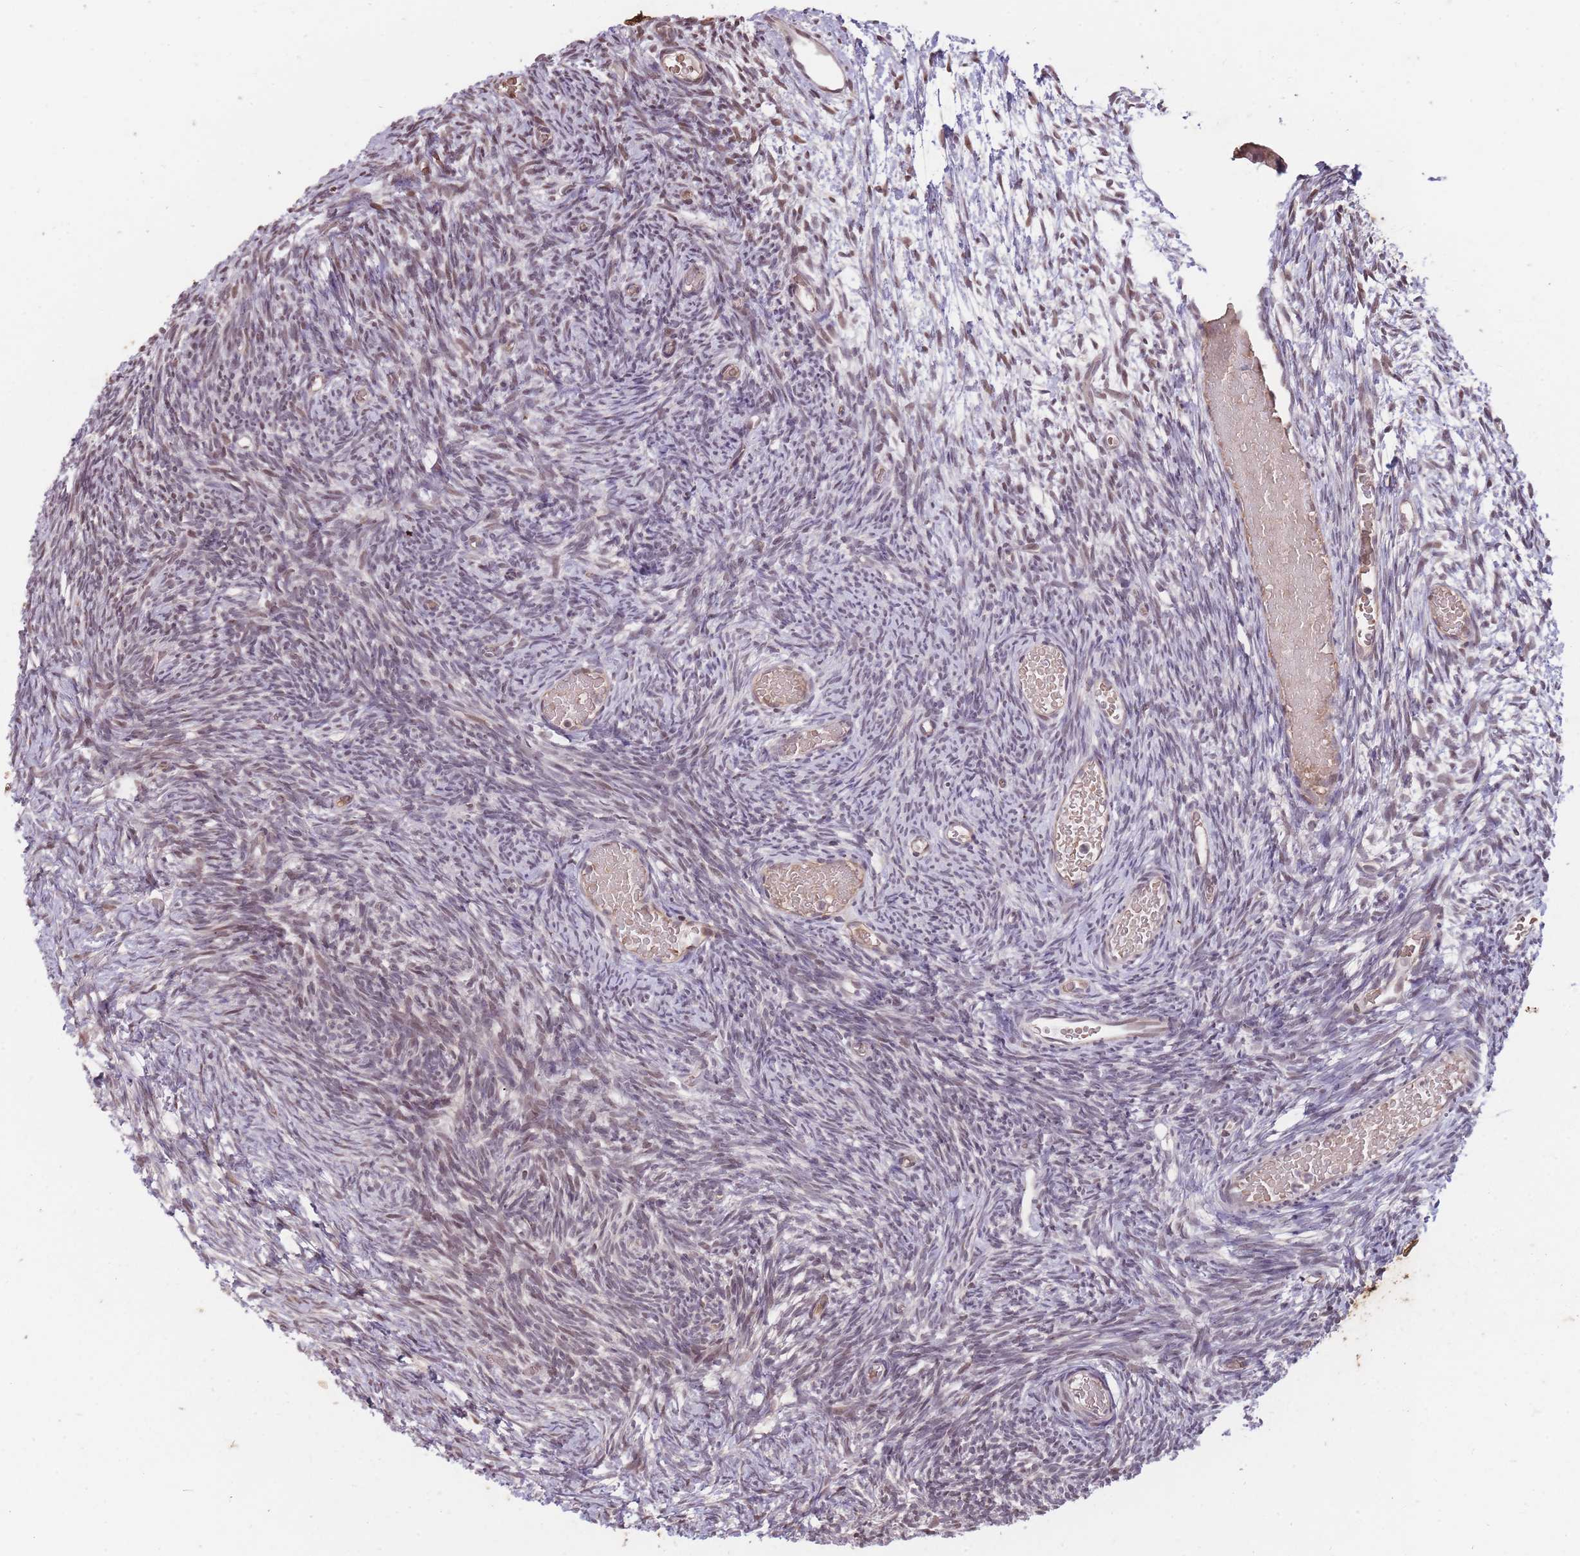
{"staining": {"intensity": "weak", "quantity": "<25%", "location": "nuclear"}, "tissue": "ovary", "cell_type": "Follicle cells", "image_type": "normal", "snomed": [{"axis": "morphology", "description": "Normal tissue, NOS"}, {"axis": "topography", "description": "Ovary"}], "caption": "Immunohistochemical staining of normal human ovary exhibits no significant expression in follicle cells. Brightfield microscopy of immunohistochemistry (IHC) stained with DAB (3,3'-diaminobenzidine) (brown) and hematoxylin (blue), captured at high magnification.", "gene": "GGT5", "patient": {"sex": "female", "age": 39}}